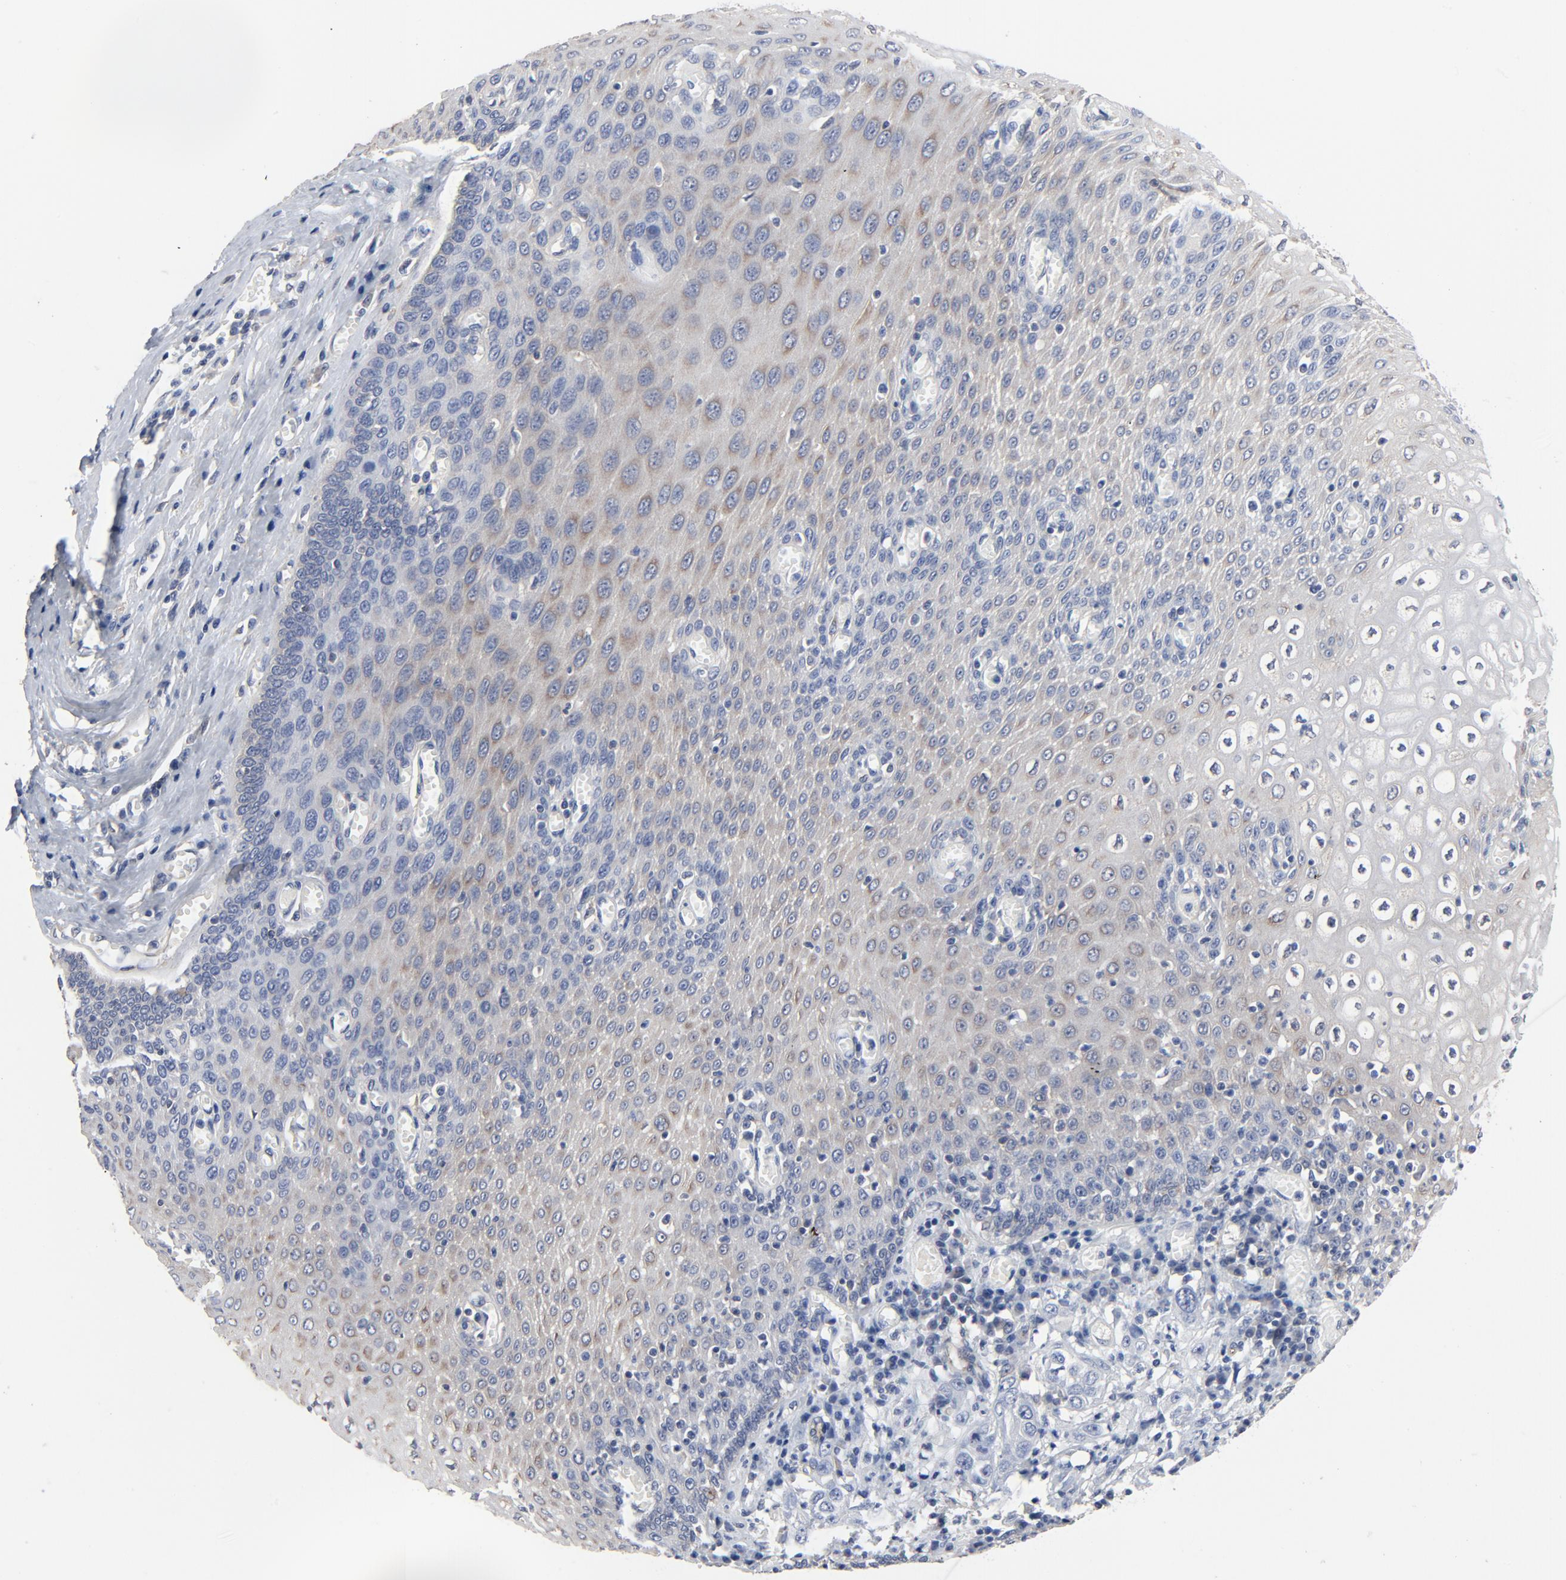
{"staining": {"intensity": "moderate", "quantity": "<25%", "location": "cytoplasmic/membranous"}, "tissue": "esophagus", "cell_type": "Squamous epithelial cells", "image_type": "normal", "snomed": [{"axis": "morphology", "description": "Normal tissue, NOS"}, {"axis": "topography", "description": "Esophagus"}], "caption": "An IHC micrograph of normal tissue is shown. Protein staining in brown labels moderate cytoplasmic/membranous positivity in esophagus within squamous epithelial cells.", "gene": "DYNLT3", "patient": {"sex": "male", "age": 65}}